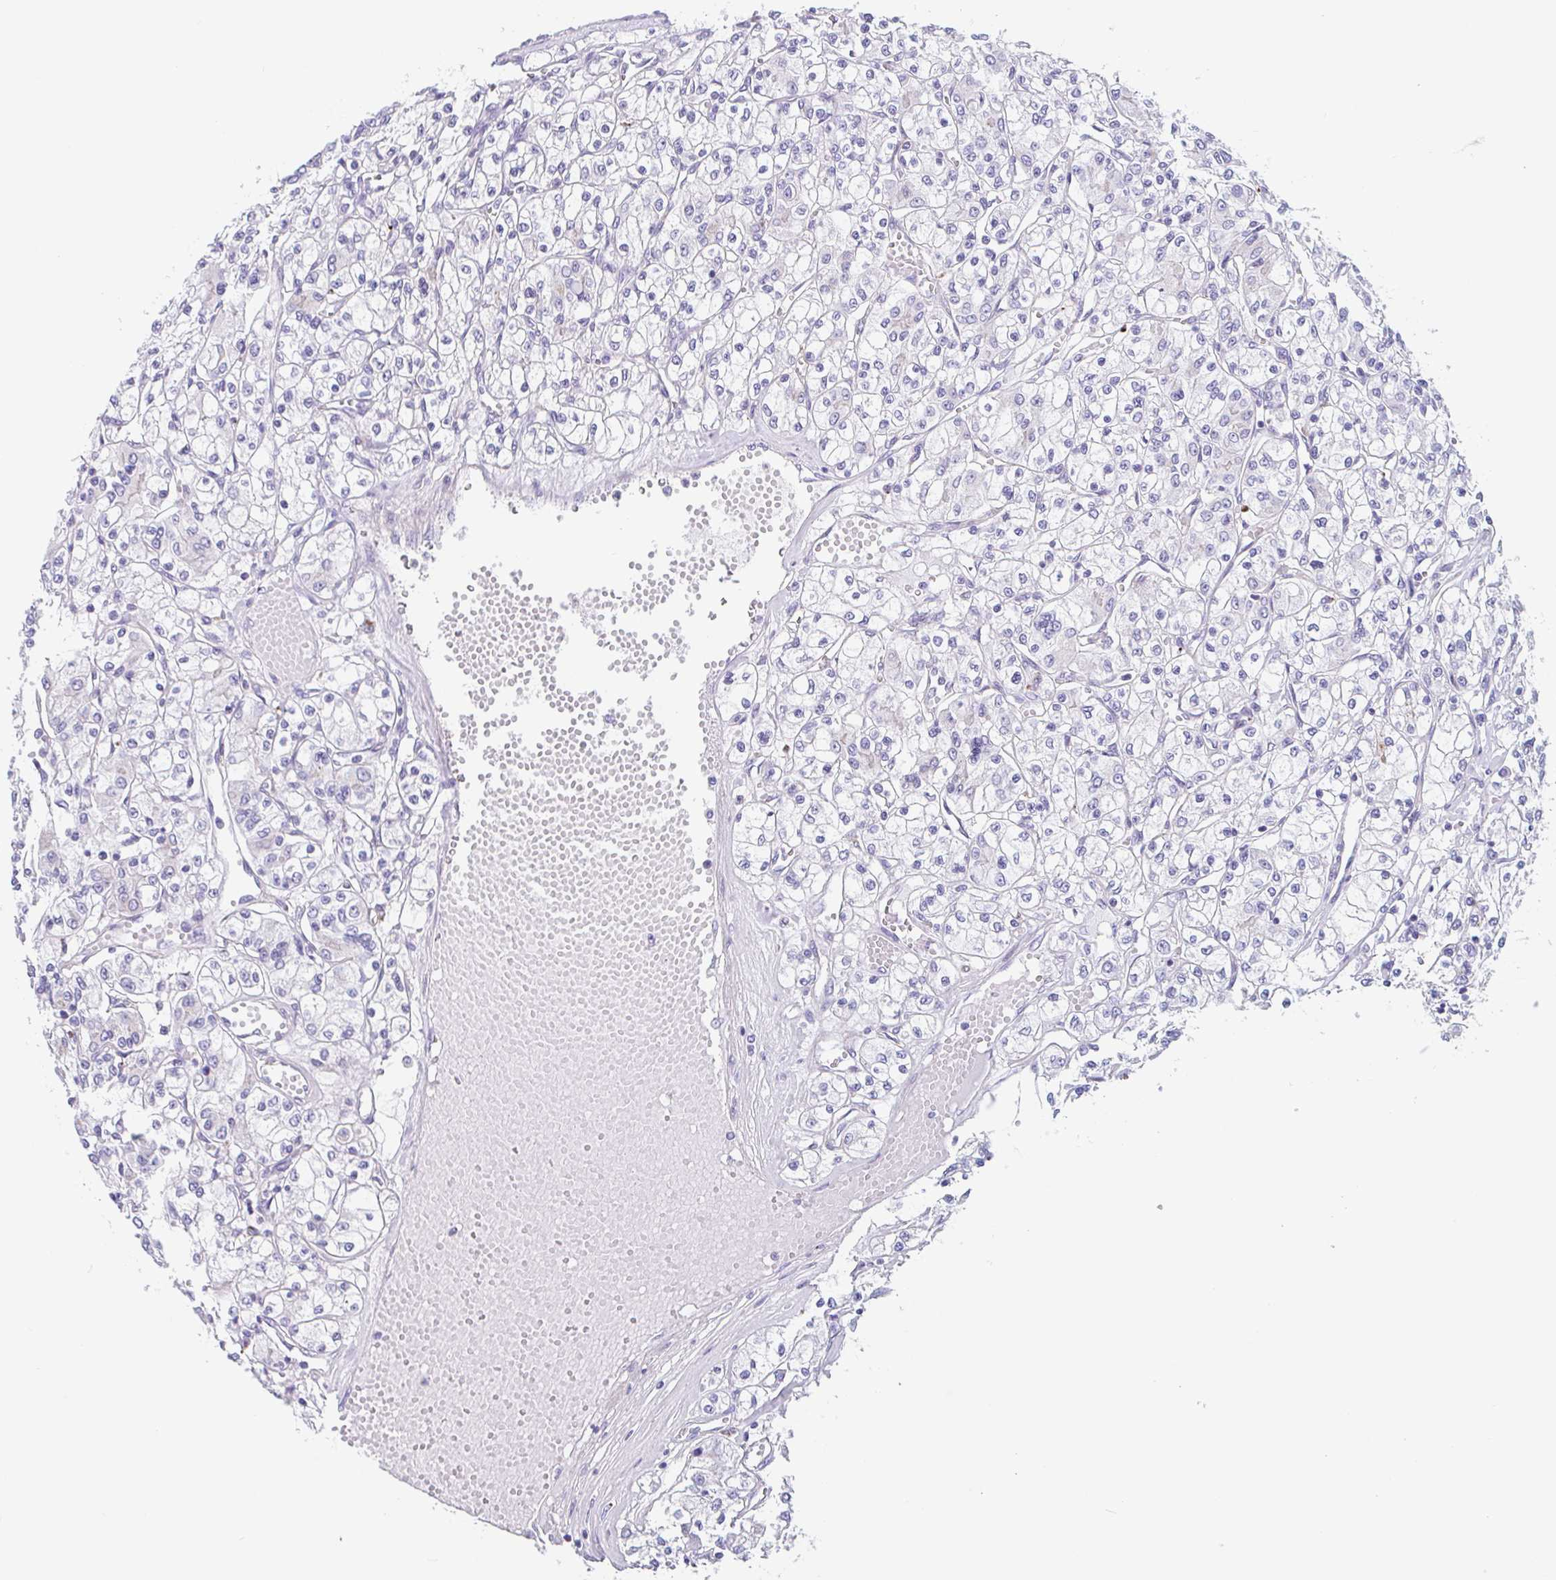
{"staining": {"intensity": "negative", "quantity": "none", "location": "none"}, "tissue": "renal cancer", "cell_type": "Tumor cells", "image_type": "cancer", "snomed": [{"axis": "morphology", "description": "Adenocarcinoma, NOS"}, {"axis": "topography", "description": "Kidney"}], "caption": "Histopathology image shows no protein expression in tumor cells of renal cancer tissue.", "gene": "LENG9", "patient": {"sex": "female", "age": 59}}